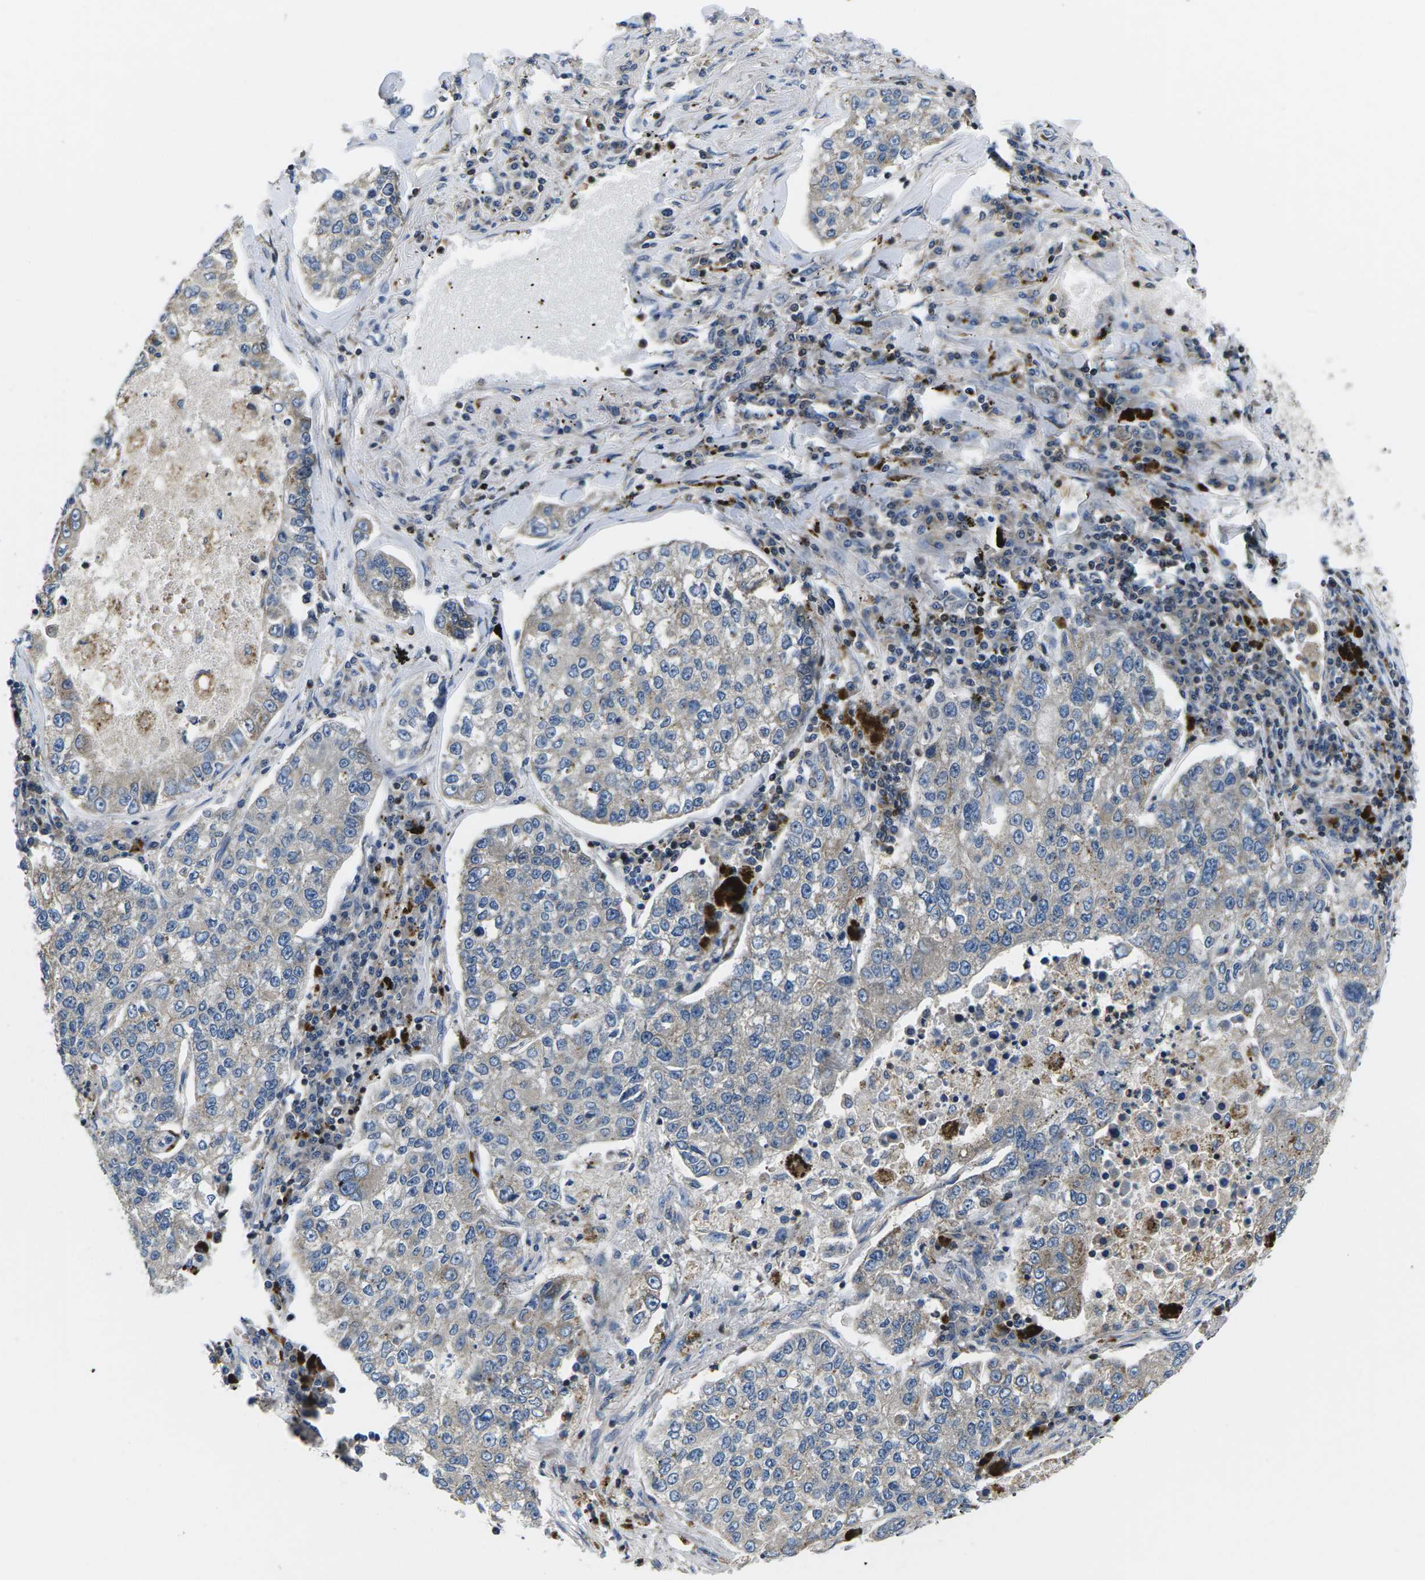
{"staining": {"intensity": "weak", "quantity": ">75%", "location": "cytoplasmic/membranous"}, "tissue": "lung cancer", "cell_type": "Tumor cells", "image_type": "cancer", "snomed": [{"axis": "morphology", "description": "Adenocarcinoma, NOS"}, {"axis": "topography", "description": "Lung"}], "caption": "A high-resolution histopathology image shows immunohistochemistry (IHC) staining of adenocarcinoma (lung), which displays weak cytoplasmic/membranous expression in about >75% of tumor cells.", "gene": "PLCE1", "patient": {"sex": "male", "age": 49}}